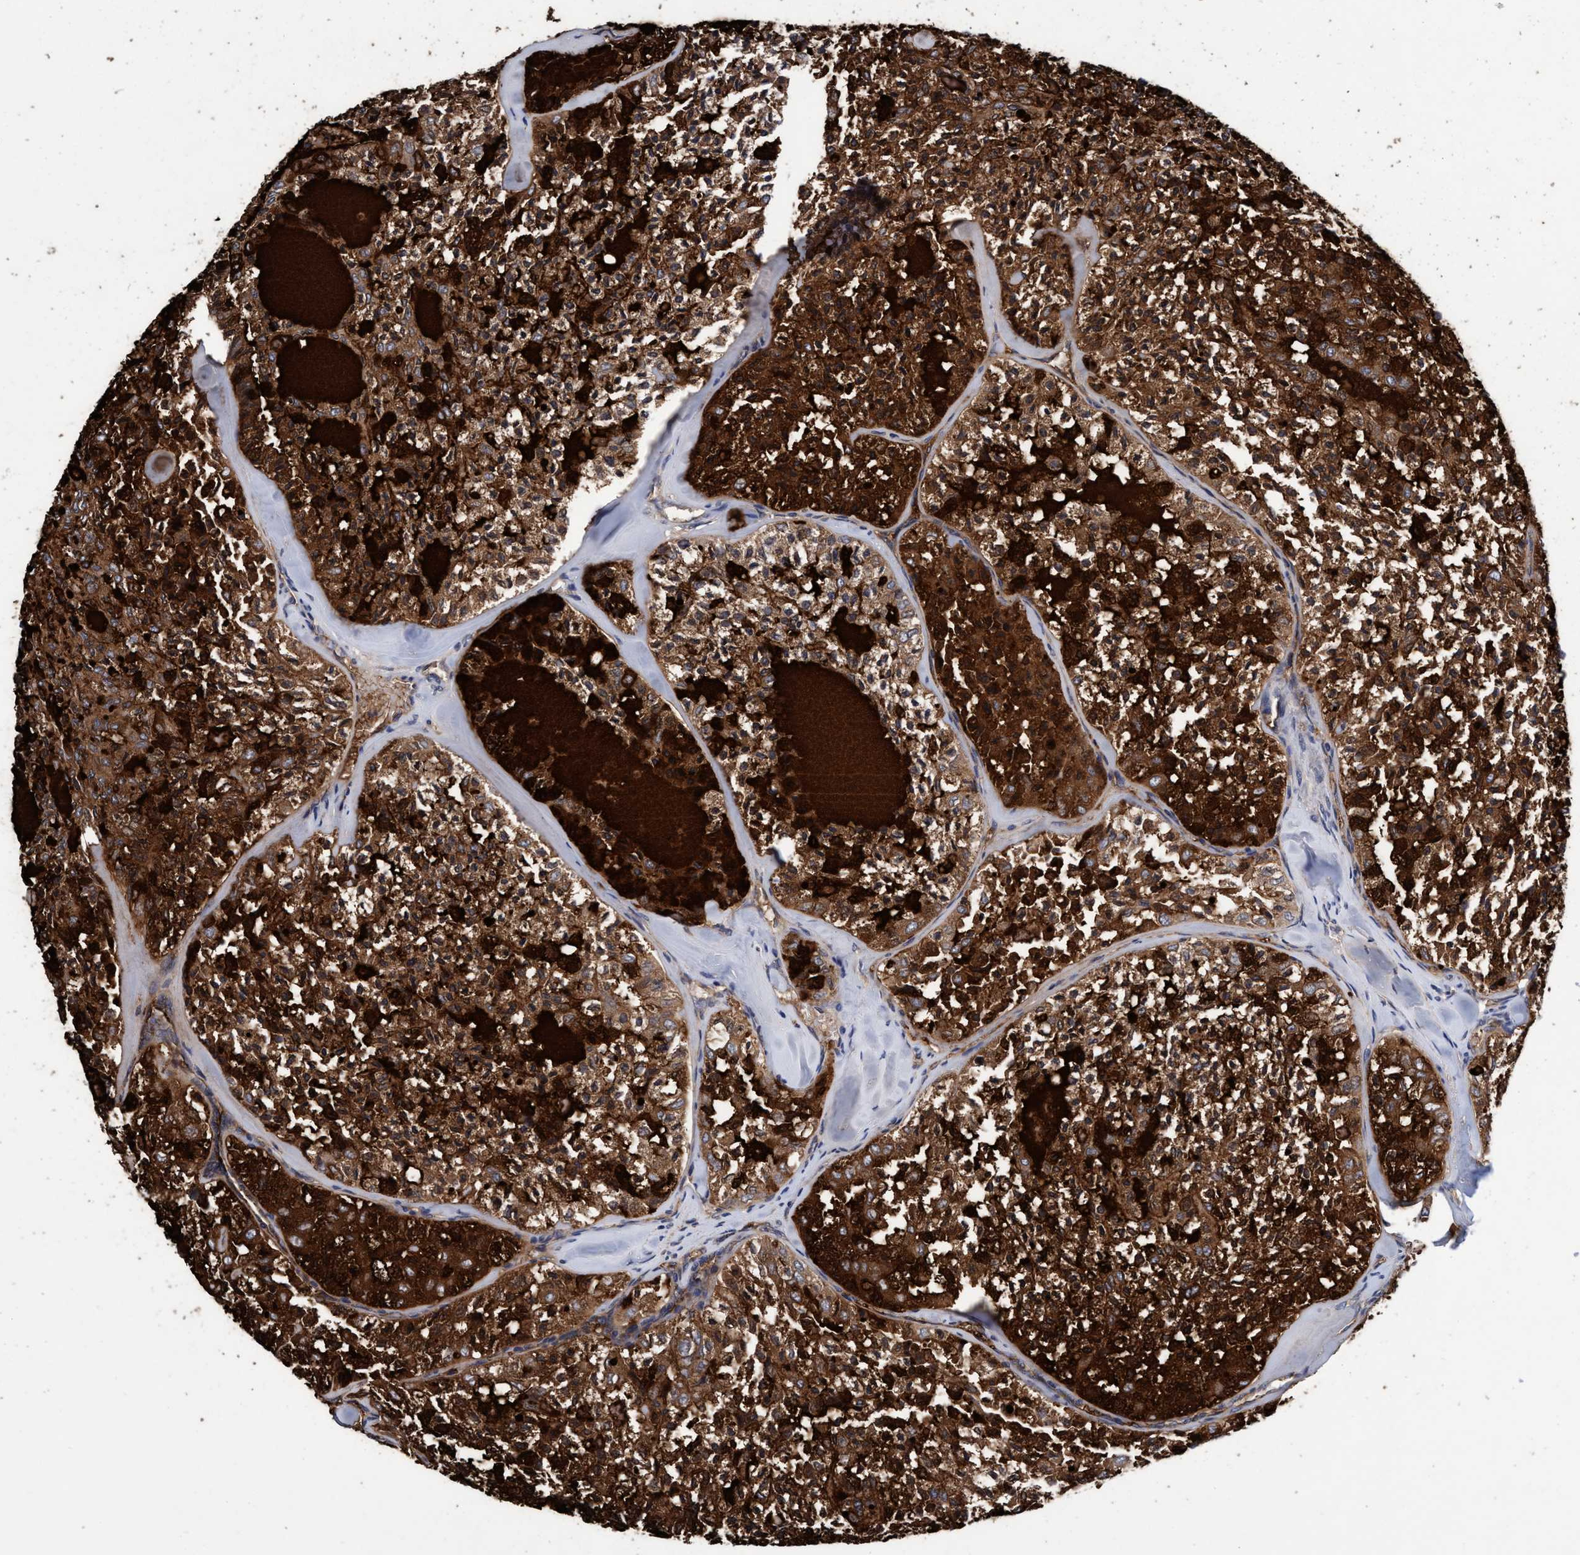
{"staining": {"intensity": "strong", "quantity": ">75%", "location": "cytoplasmic/membranous"}, "tissue": "thyroid cancer", "cell_type": "Tumor cells", "image_type": "cancer", "snomed": [{"axis": "morphology", "description": "Follicular adenoma carcinoma, NOS"}, {"axis": "topography", "description": "Thyroid gland"}], "caption": "This is a photomicrograph of immunohistochemistry staining of thyroid follicular adenoma carcinoma, which shows strong positivity in the cytoplasmic/membranous of tumor cells.", "gene": "CALCOCO2", "patient": {"sex": "male", "age": 75}}